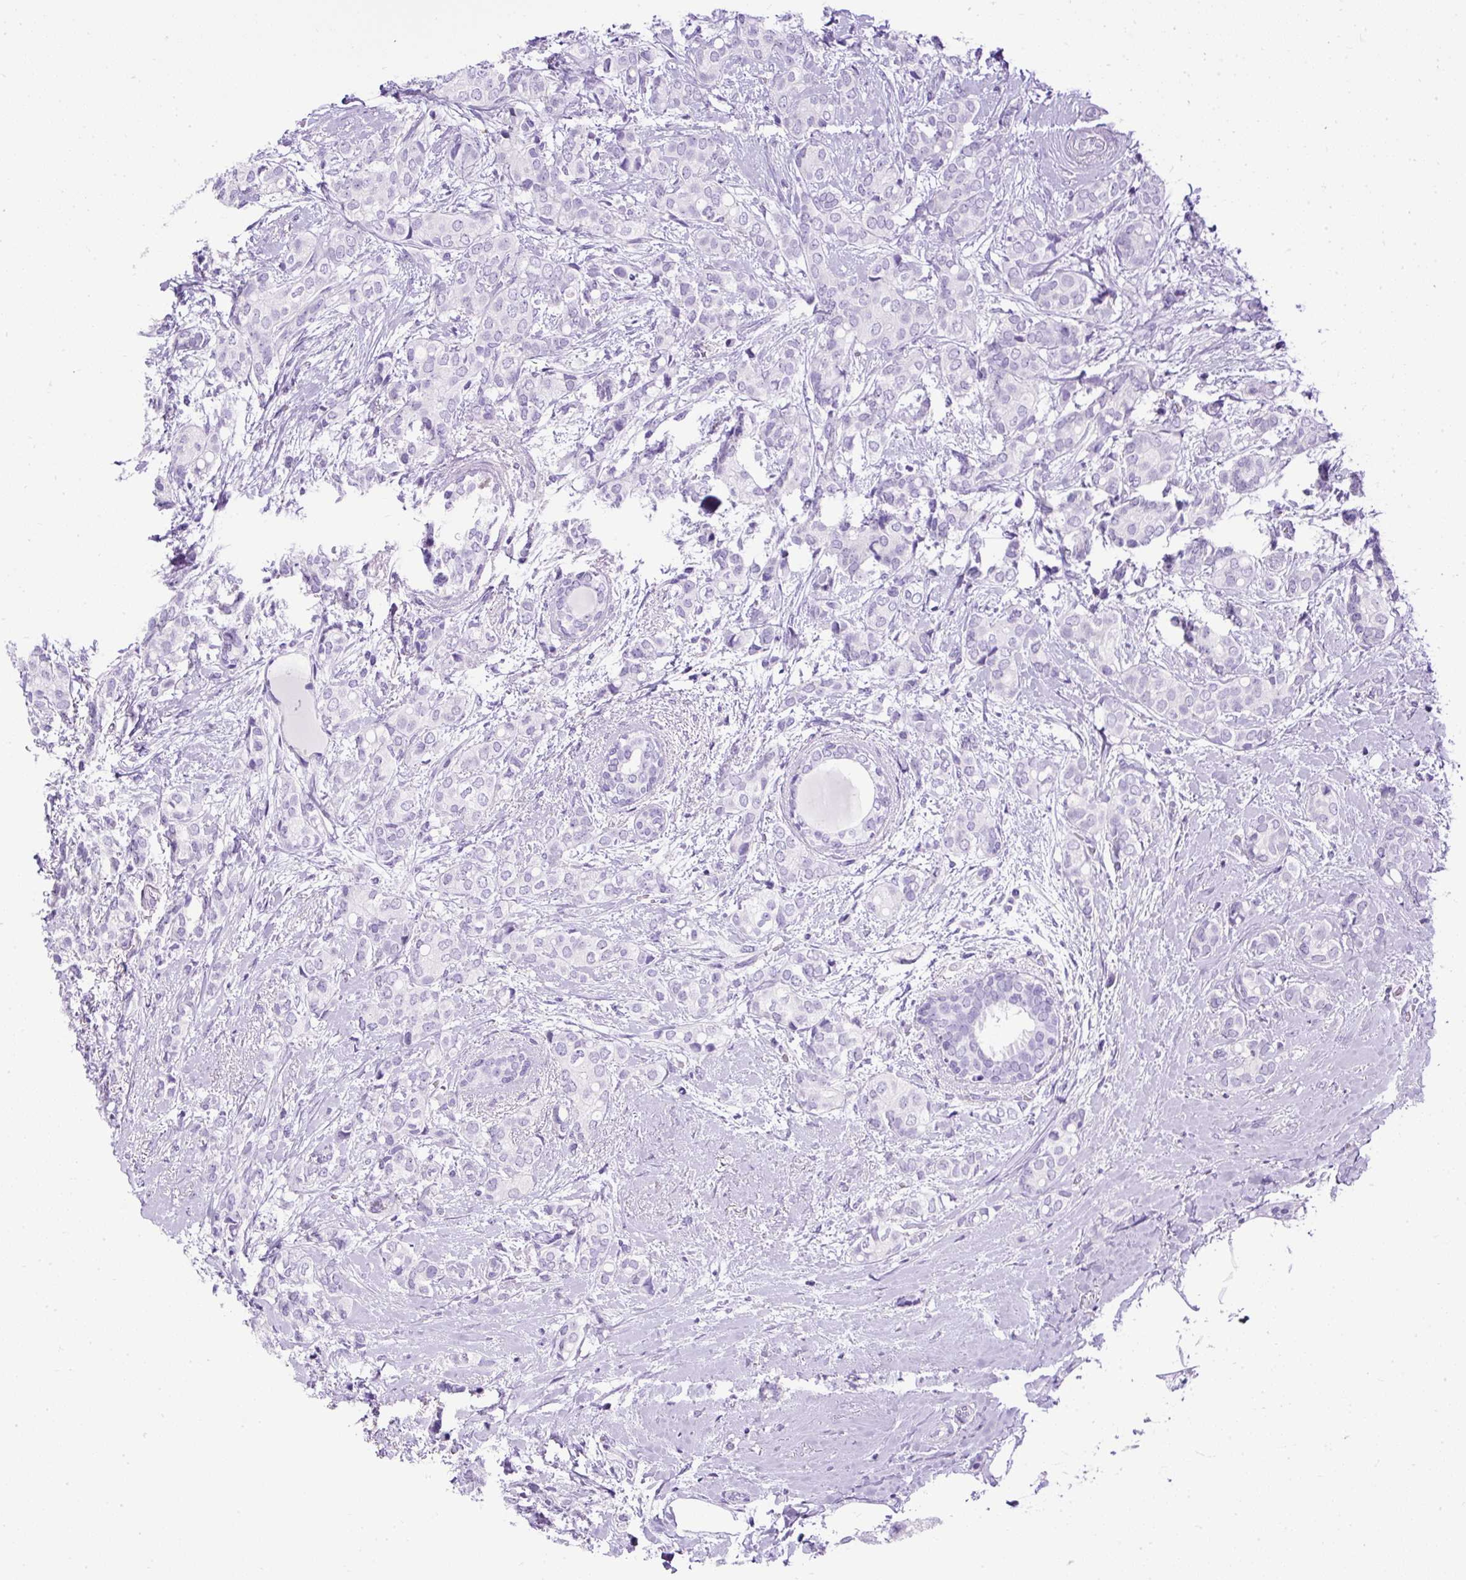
{"staining": {"intensity": "negative", "quantity": "none", "location": "none"}, "tissue": "breast cancer", "cell_type": "Tumor cells", "image_type": "cancer", "snomed": [{"axis": "morphology", "description": "Duct carcinoma"}, {"axis": "topography", "description": "Breast"}], "caption": "Tumor cells show no significant protein expression in breast cancer.", "gene": "HEY1", "patient": {"sex": "female", "age": 73}}